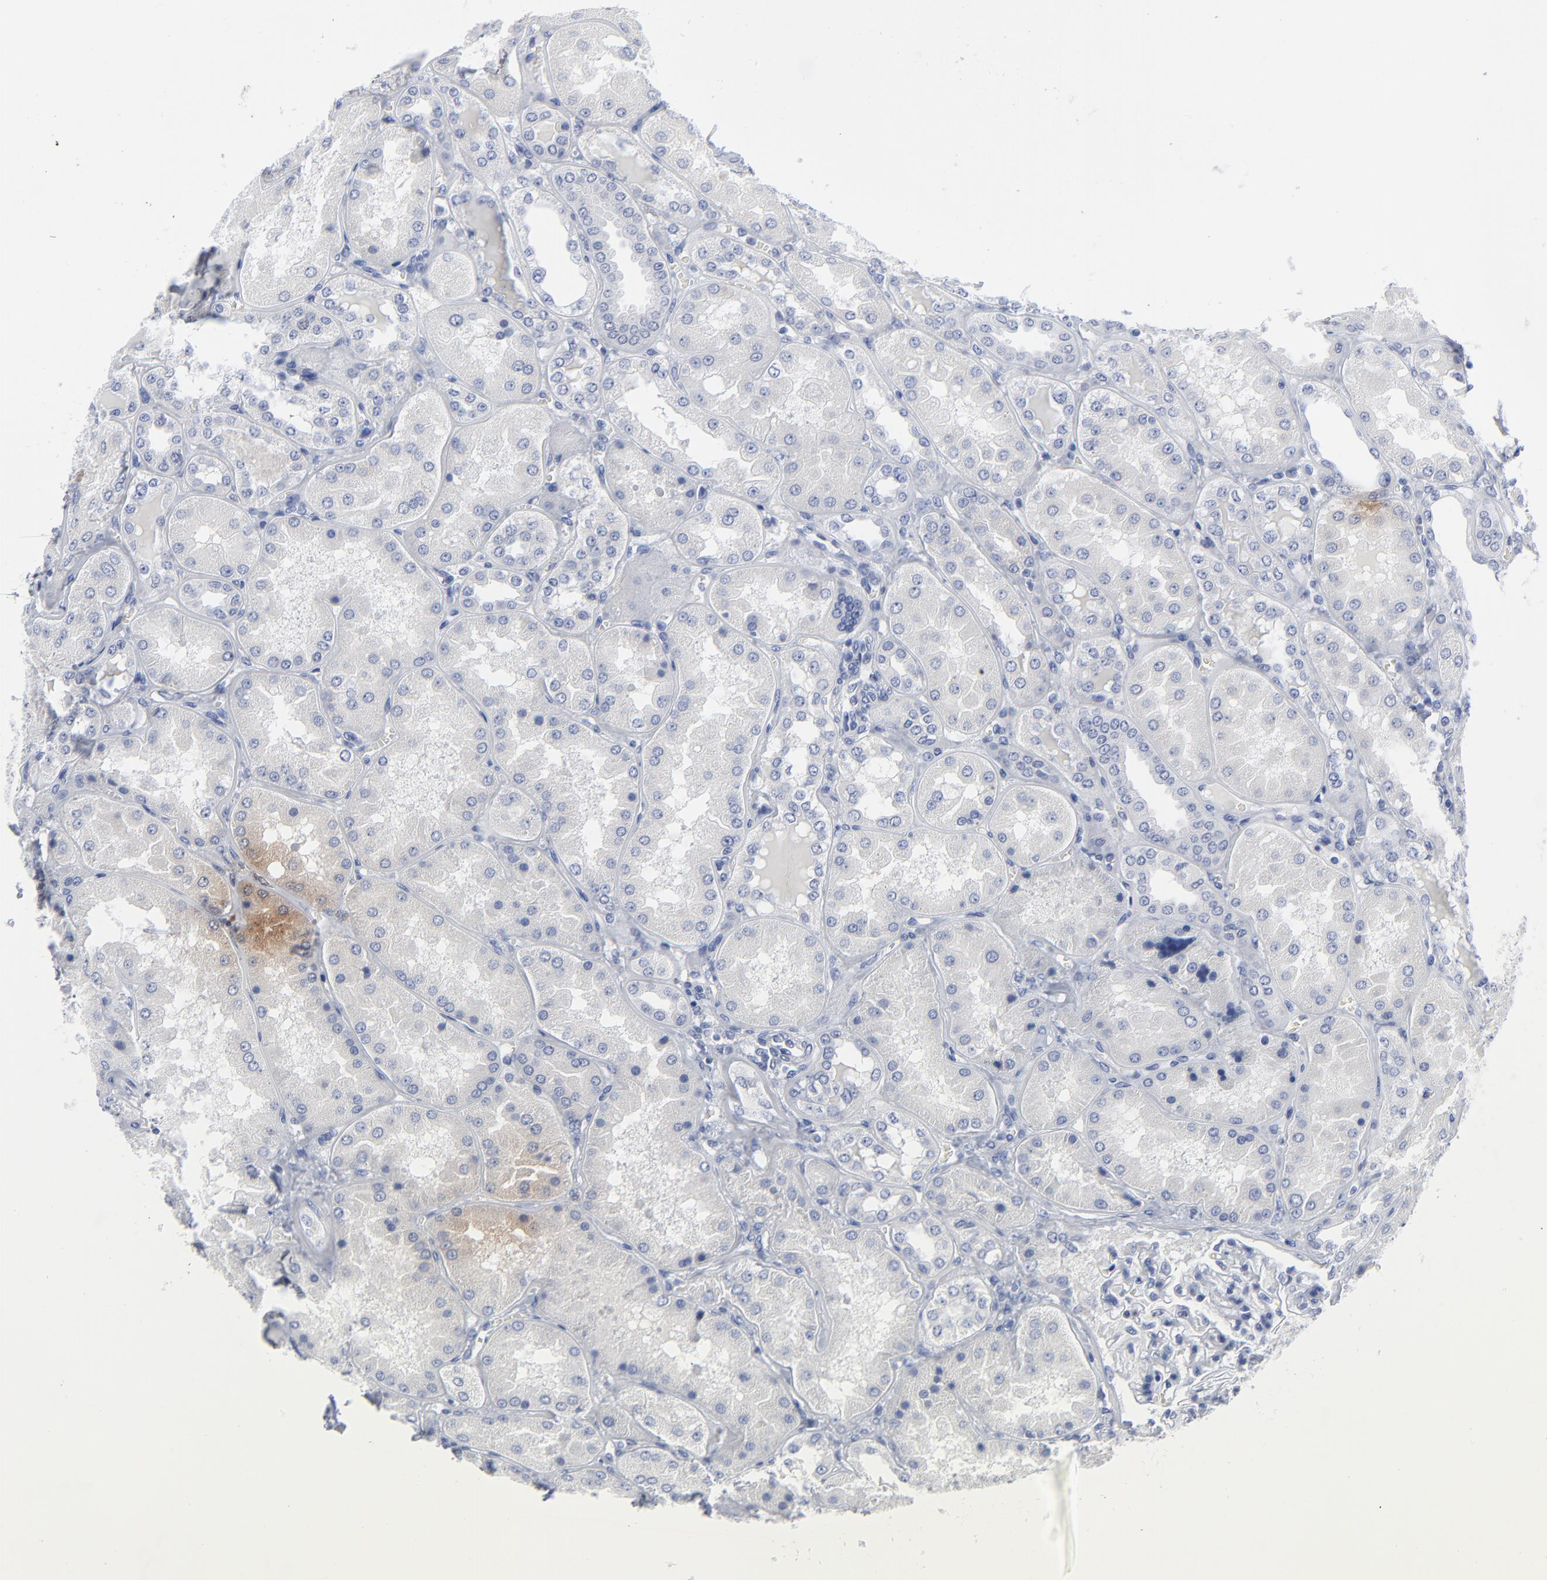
{"staining": {"intensity": "negative", "quantity": "none", "location": "none"}, "tissue": "kidney", "cell_type": "Cells in glomeruli", "image_type": "normal", "snomed": [{"axis": "morphology", "description": "Normal tissue, NOS"}, {"axis": "topography", "description": "Kidney"}], "caption": "DAB immunohistochemical staining of normal kidney shows no significant positivity in cells in glomeruli.", "gene": "CLEC4G", "patient": {"sex": "female", "age": 56}}